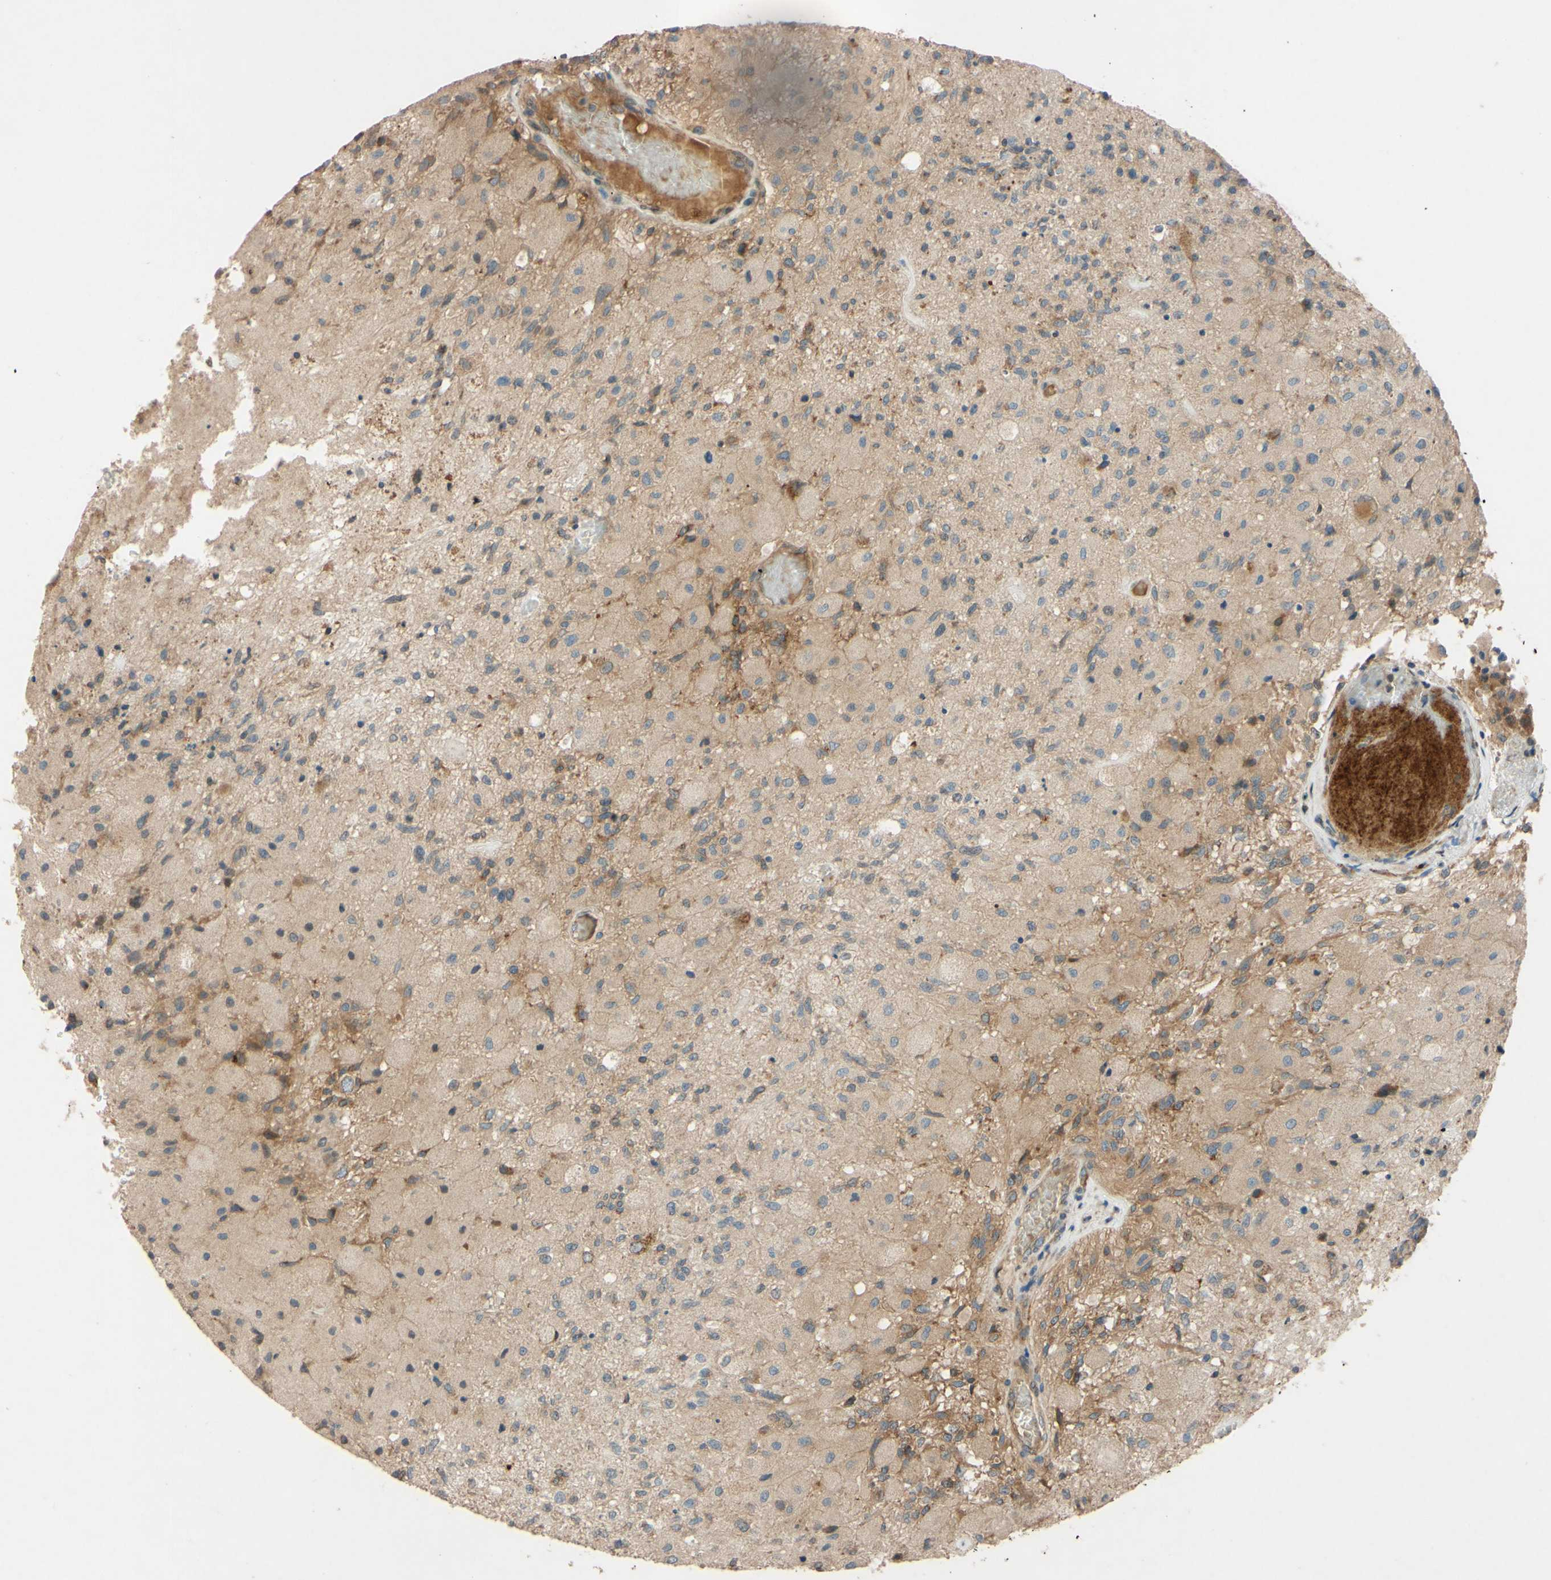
{"staining": {"intensity": "moderate", "quantity": ">75%", "location": "cytoplasmic/membranous"}, "tissue": "glioma", "cell_type": "Tumor cells", "image_type": "cancer", "snomed": [{"axis": "morphology", "description": "Normal tissue, NOS"}, {"axis": "morphology", "description": "Glioma, malignant, High grade"}, {"axis": "topography", "description": "Cerebral cortex"}], "caption": "DAB immunohistochemical staining of human high-grade glioma (malignant) reveals moderate cytoplasmic/membranous protein positivity in approximately >75% of tumor cells.", "gene": "PTPRU", "patient": {"sex": "male", "age": 77}}